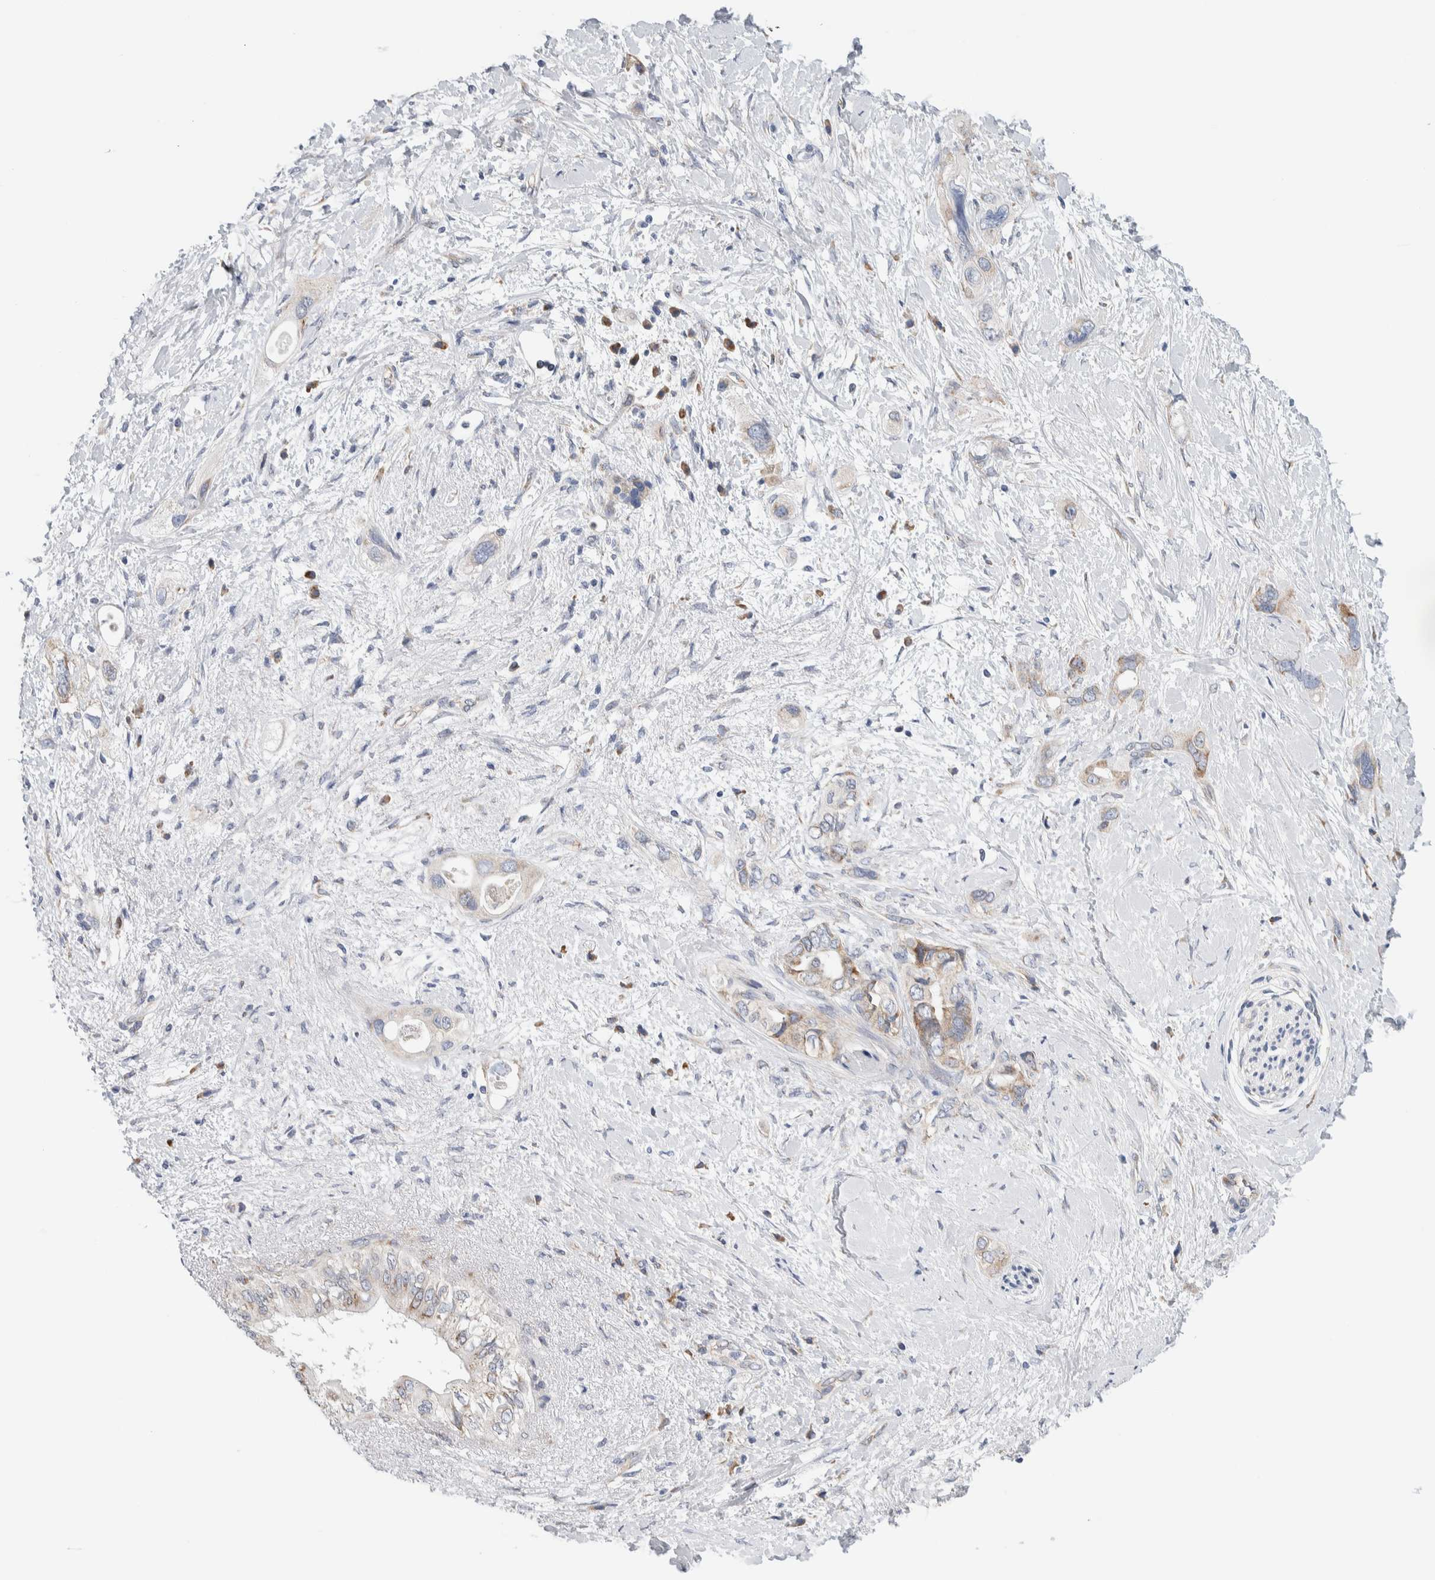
{"staining": {"intensity": "weak", "quantity": "<25%", "location": "cytoplasmic/membranous"}, "tissue": "pancreatic cancer", "cell_type": "Tumor cells", "image_type": "cancer", "snomed": [{"axis": "morphology", "description": "Adenocarcinoma, NOS"}, {"axis": "topography", "description": "Pancreas"}], "caption": "High magnification brightfield microscopy of pancreatic cancer (adenocarcinoma) stained with DAB (3,3'-diaminobenzidine) (brown) and counterstained with hematoxylin (blue): tumor cells show no significant positivity.", "gene": "RACK1", "patient": {"sex": "female", "age": 56}}